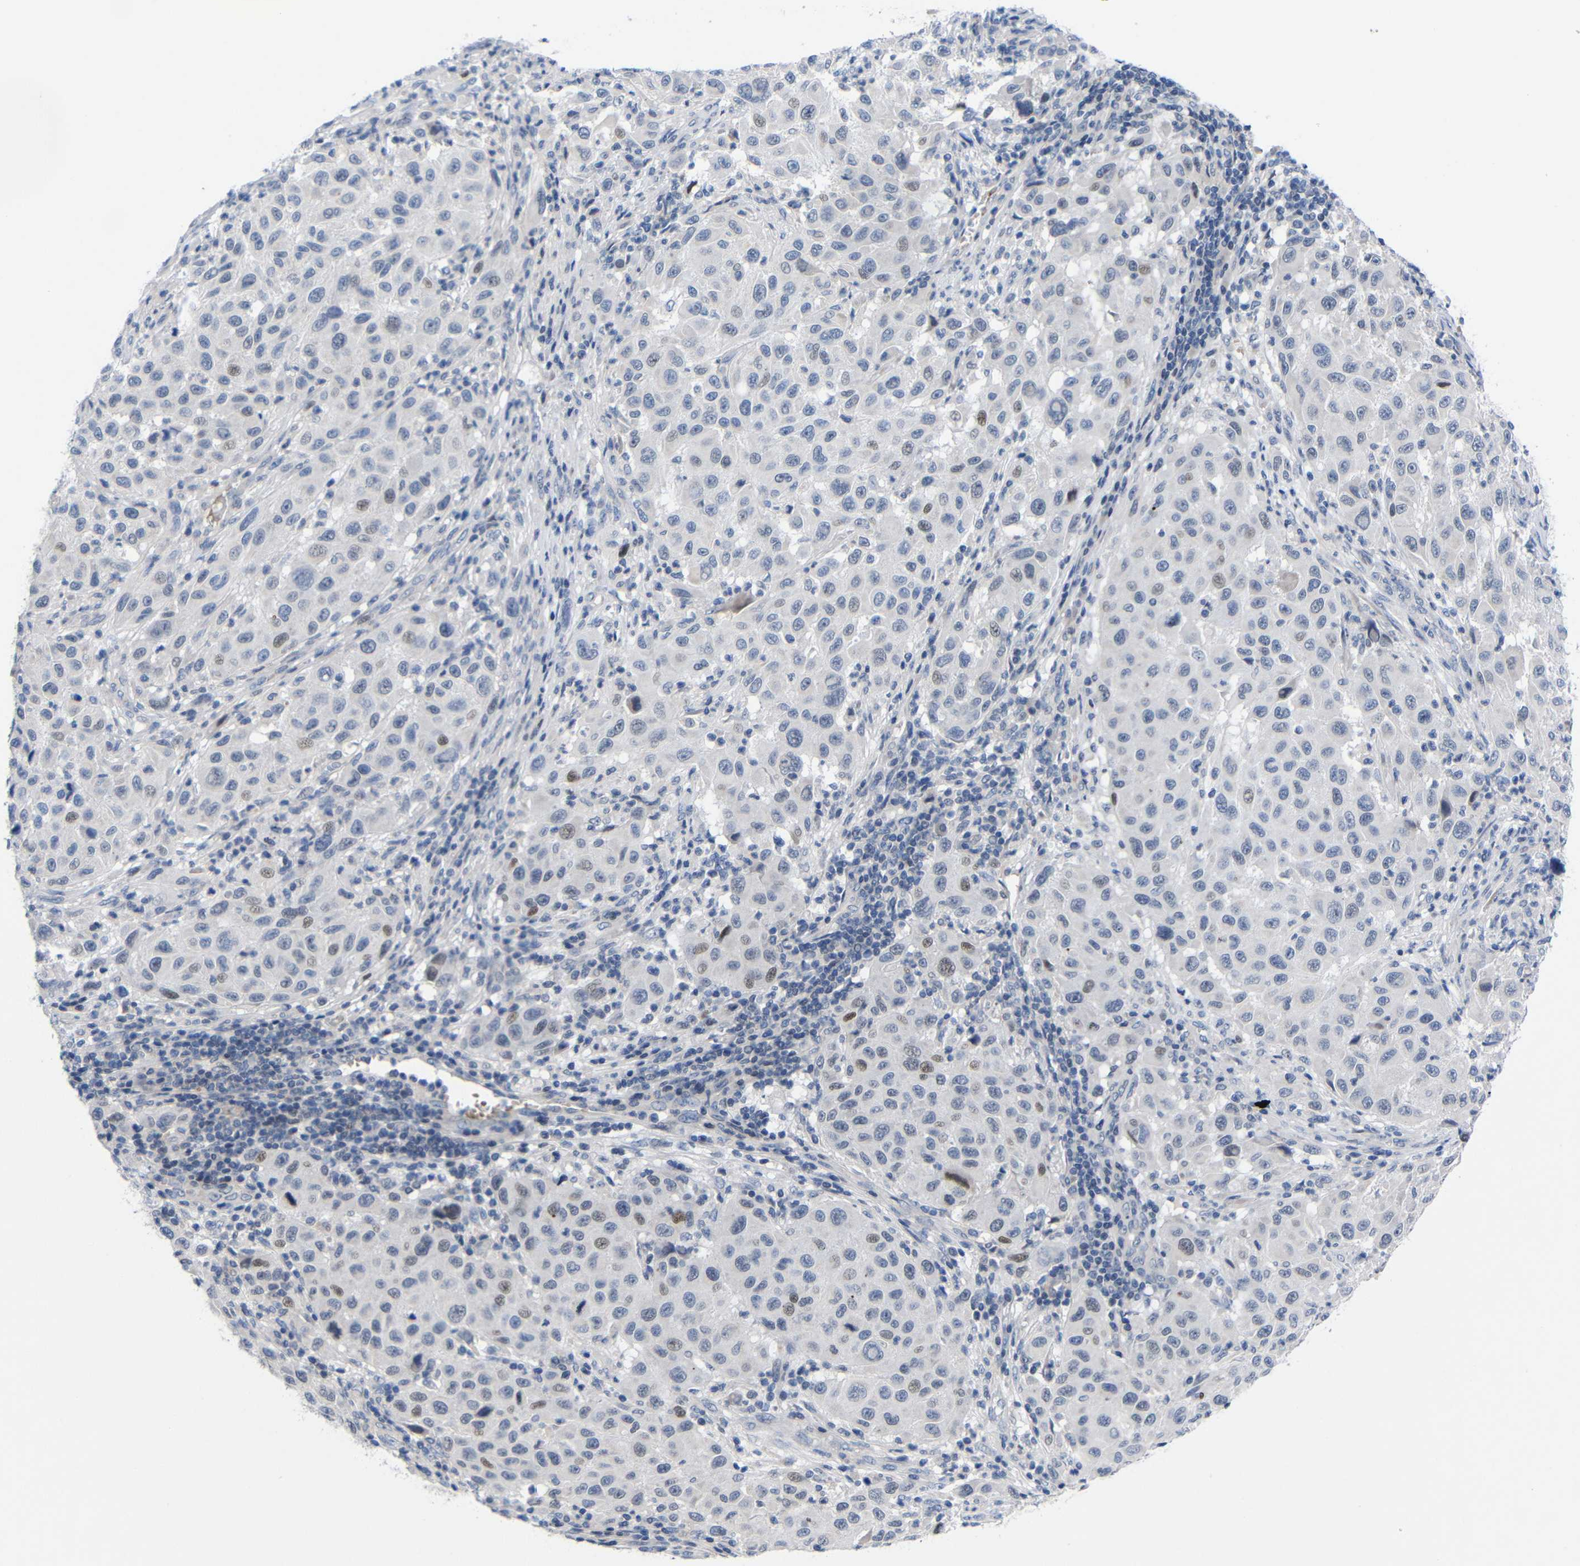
{"staining": {"intensity": "moderate", "quantity": "<25%", "location": "nuclear"}, "tissue": "melanoma", "cell_type": "Tumor cells", "image_type": "cancer", "snomed": [{"axis": "morphology", "description": "Malignant melanoma, Metastatic site"}, {"axis": "topography", "description": "Lymph node"}], "caption": "Moderate nuclear staining for a protein is seen in about <25% of tumor cells of malignant melanoma (metastatic site) using immunohistochemistry (IHC).", "gene": "CMTM1", "patient": {"sex": "male", "age": 61}}